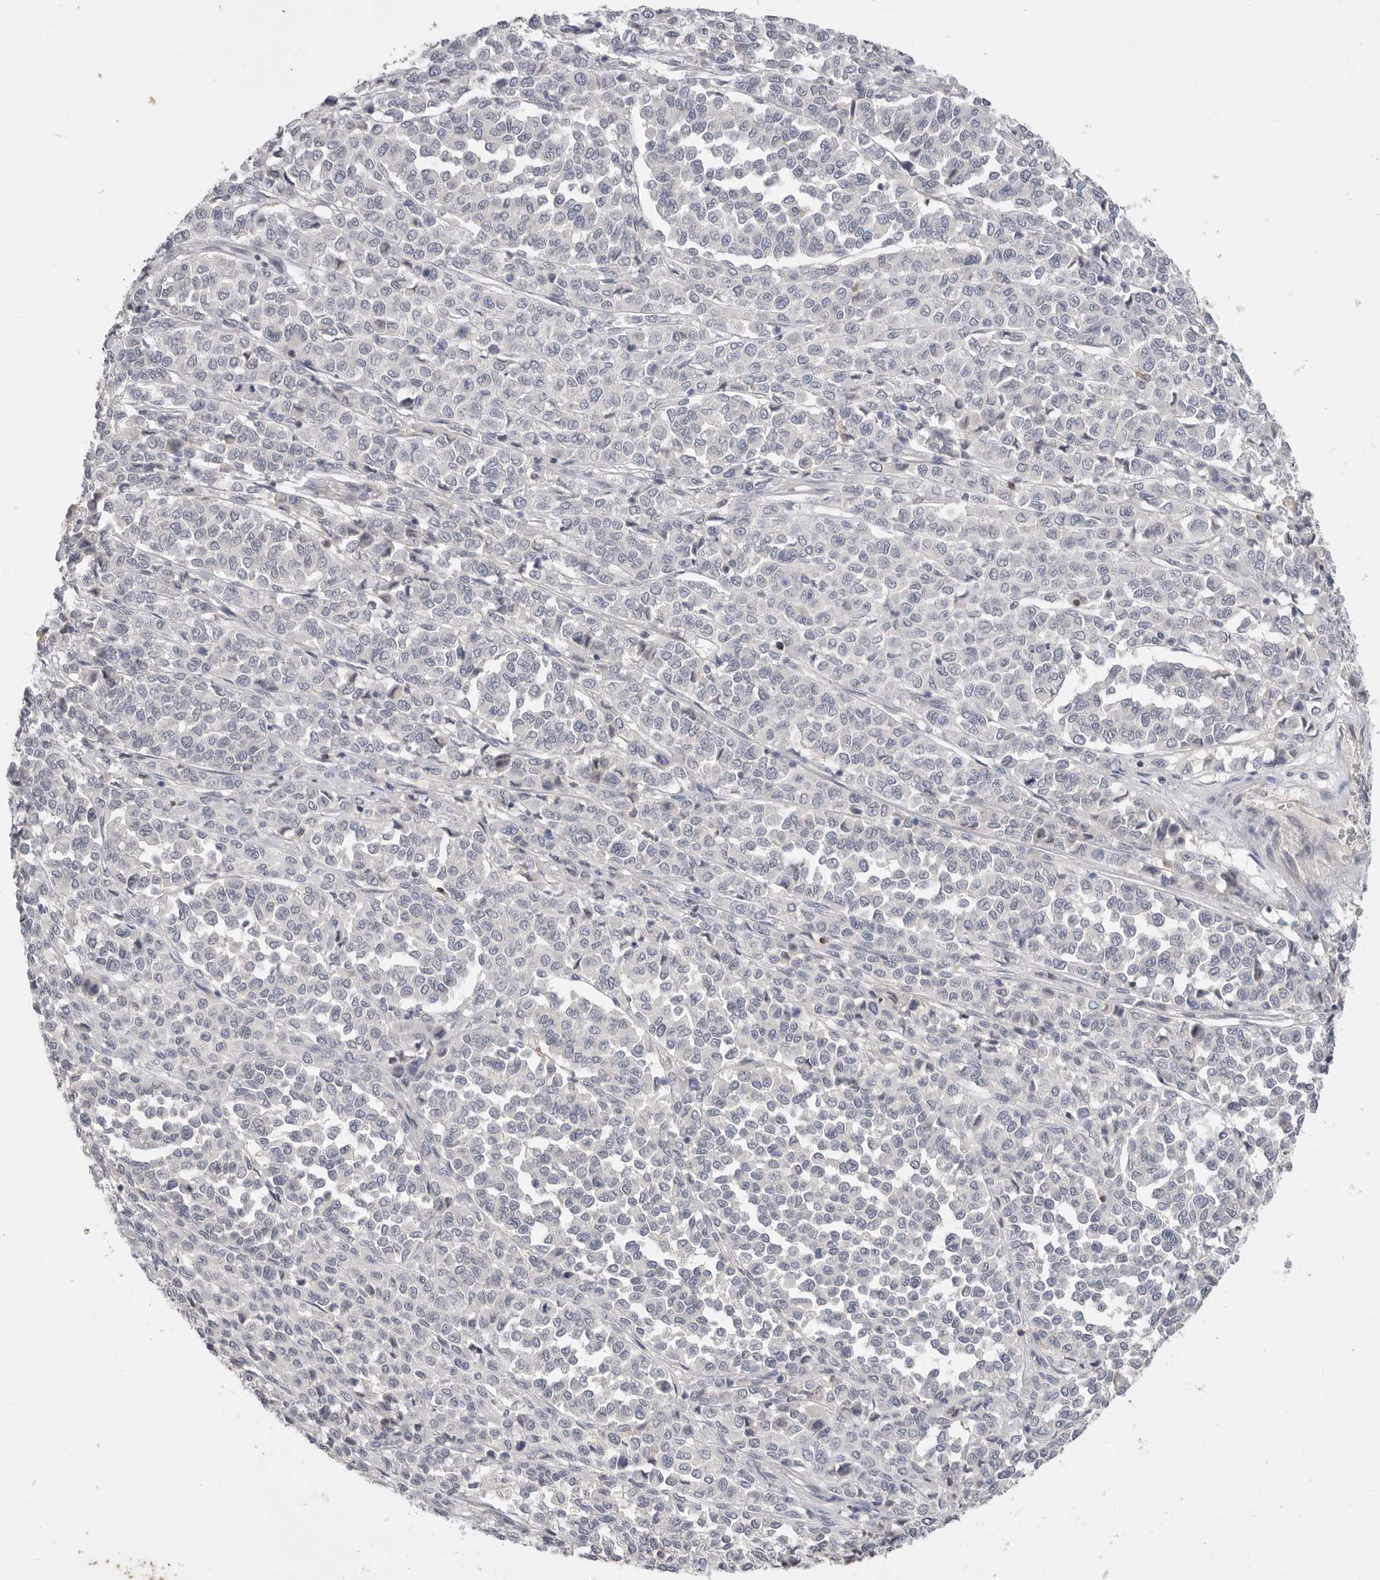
{"staining": {"intensity": "negative", "quantity": "none", "location": "none"}, "tissue": "melanoma", "cell_type": "Tumor cells", "image_type": "cancer", "snomed": [{"axis": "morphology", "description": "Malignant melanoma, Metastatic site"}, {"axis": "topography", "description": "Pancreas"}], "caption": "An IHC histopathology image of melanoma is shown. There is no staining in tumor cells of melanoma. (Brightfield microscopy of DAB (3,3'-diaminobenzidine) immunohistochemistry at high magnification).", "gene": "ITGAD", "patient": {"sex": "female", "age": 30}}